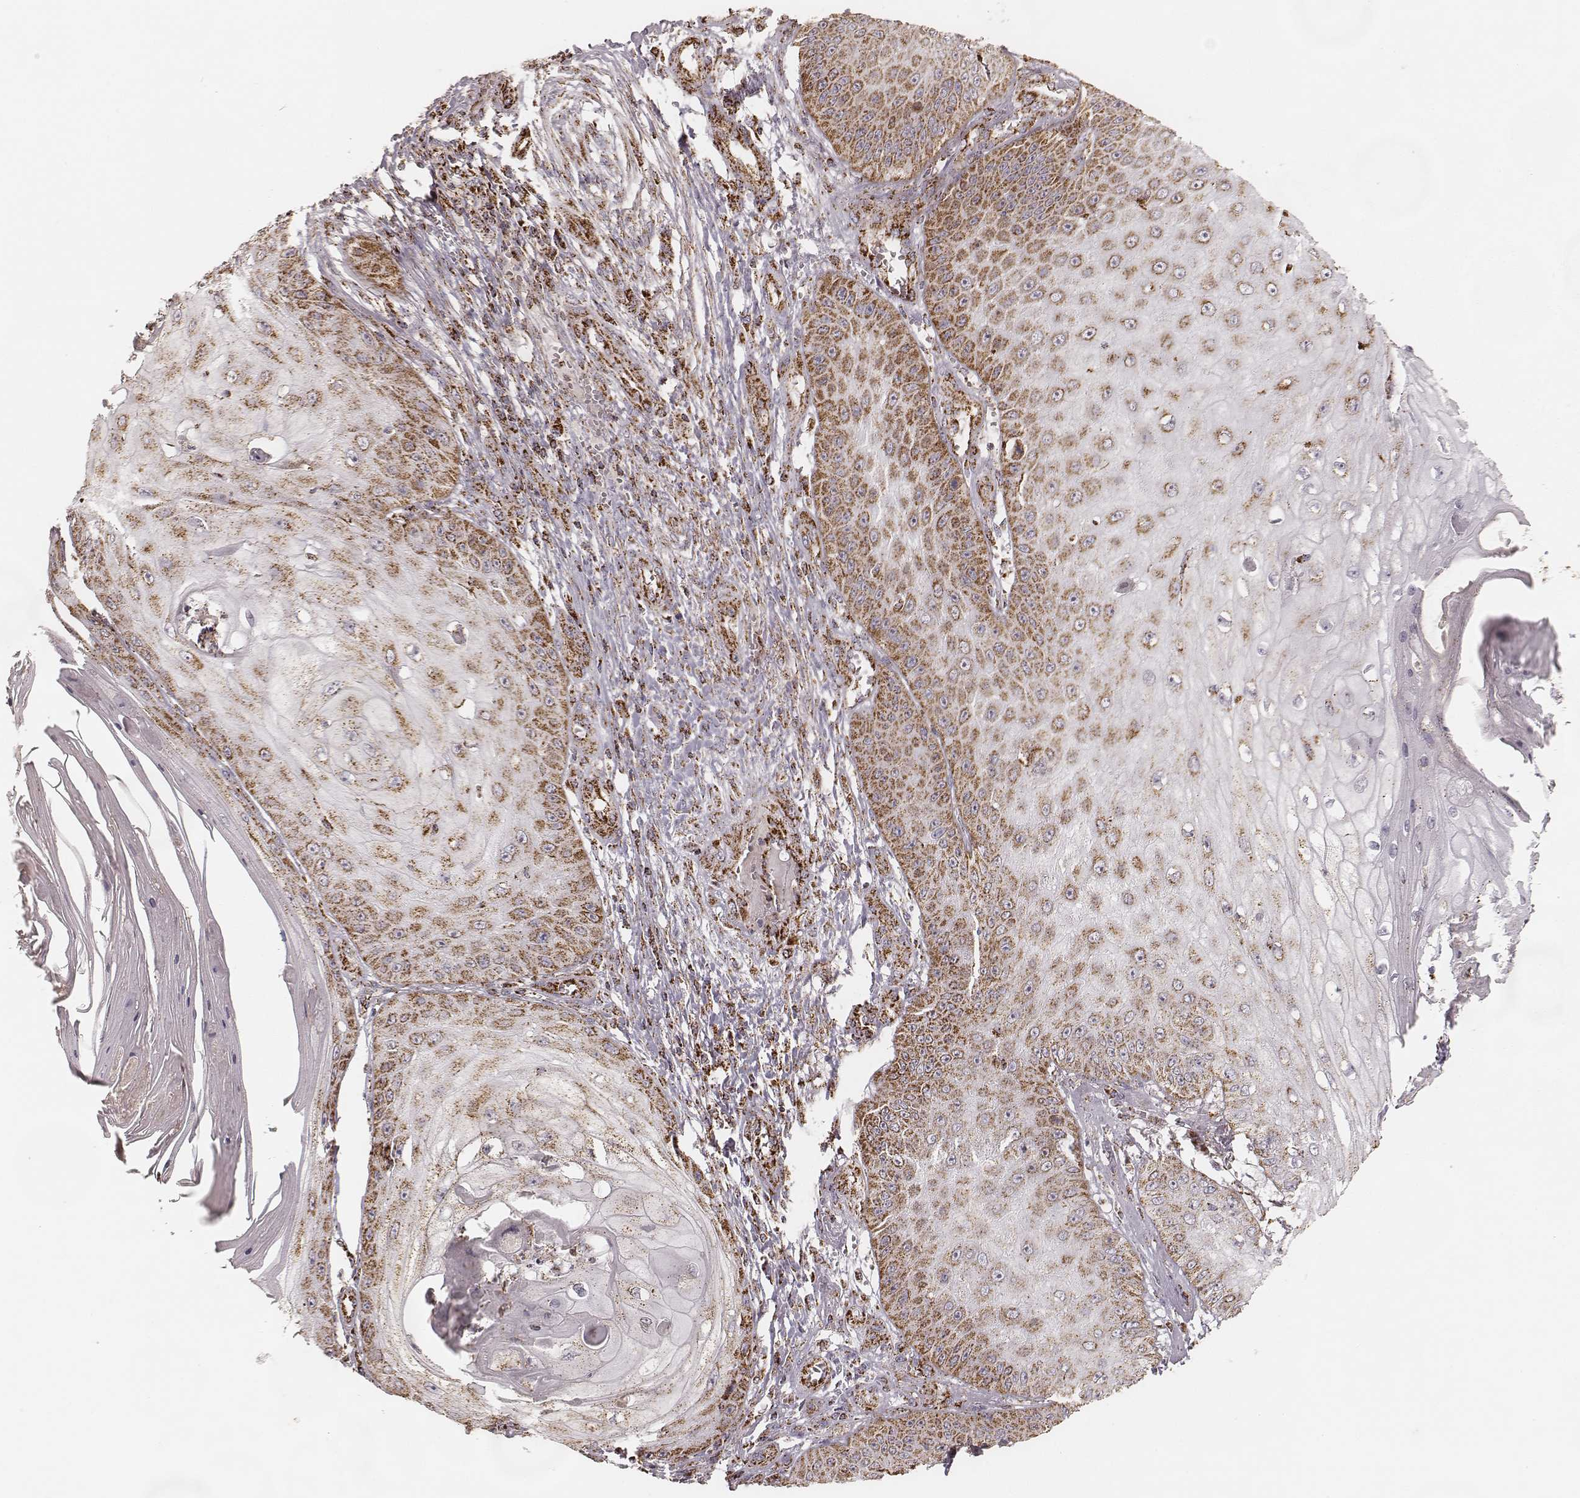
{"staining": {"intensity": "moderate", "quantity": ">75%", "location": "cytoplasmic/membranous"}, "tissue": "skin cancer", "cell_type": "Tumor cells", "image_type": "cancer", "snomed": [{"axis": "morphology", "description": "Squamous cell carcinoma, NOS"}, {"axis": "topography", "description": "Skin"}], "caption": "Protein staining of skin squamous cell carcinoma tissue displays moderate cytoplasmic/membranous expression in about >75% of tumor cells. (Brightfield microscopy of DAB IHC at high magnification).", "gene": "CS", "patient": {"sex": "male", "age": 70}}